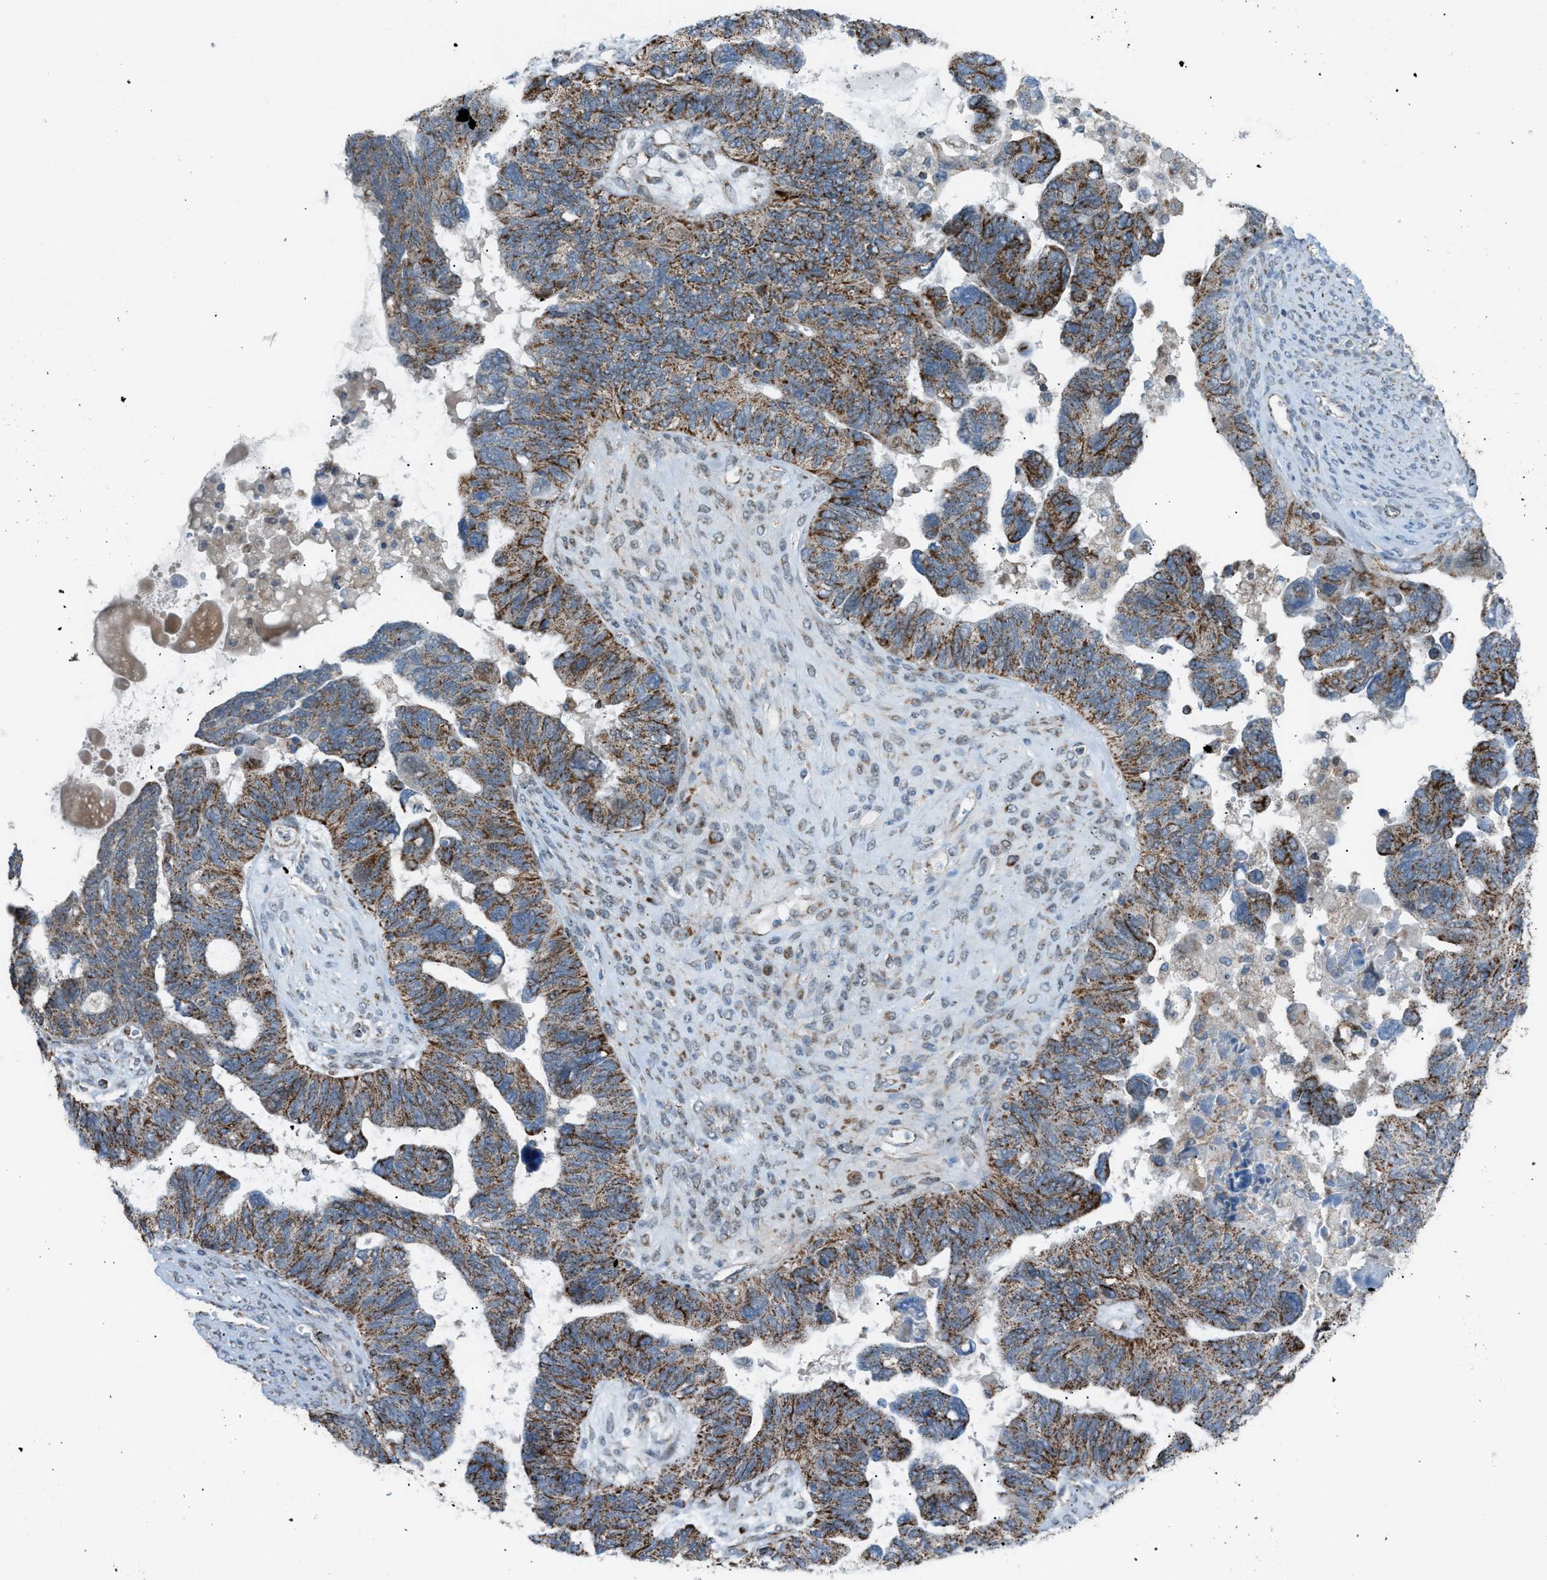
{"staining": {"intensity": "strong", "quantity": ">75%", "location": "cytoplasmic/membranous"}, "tissue": "ovarian cancer", "cell_type": "Tumor cells", "image_type": "cancer", "snomed": [{"axis": "morphology", "description": "Cystadenocarcinoma, serous, NOS"}, {"axis": "topography", "description": "Ovary"}], "caption": "Protein expression analysis of serous cystadenocarcinoma (ovarian) reveals strong cytoplasmic/membranous expression in about >75% of tumor cells.", "gene": "SRM", "patient": {"sex": "female", "age": 79}}